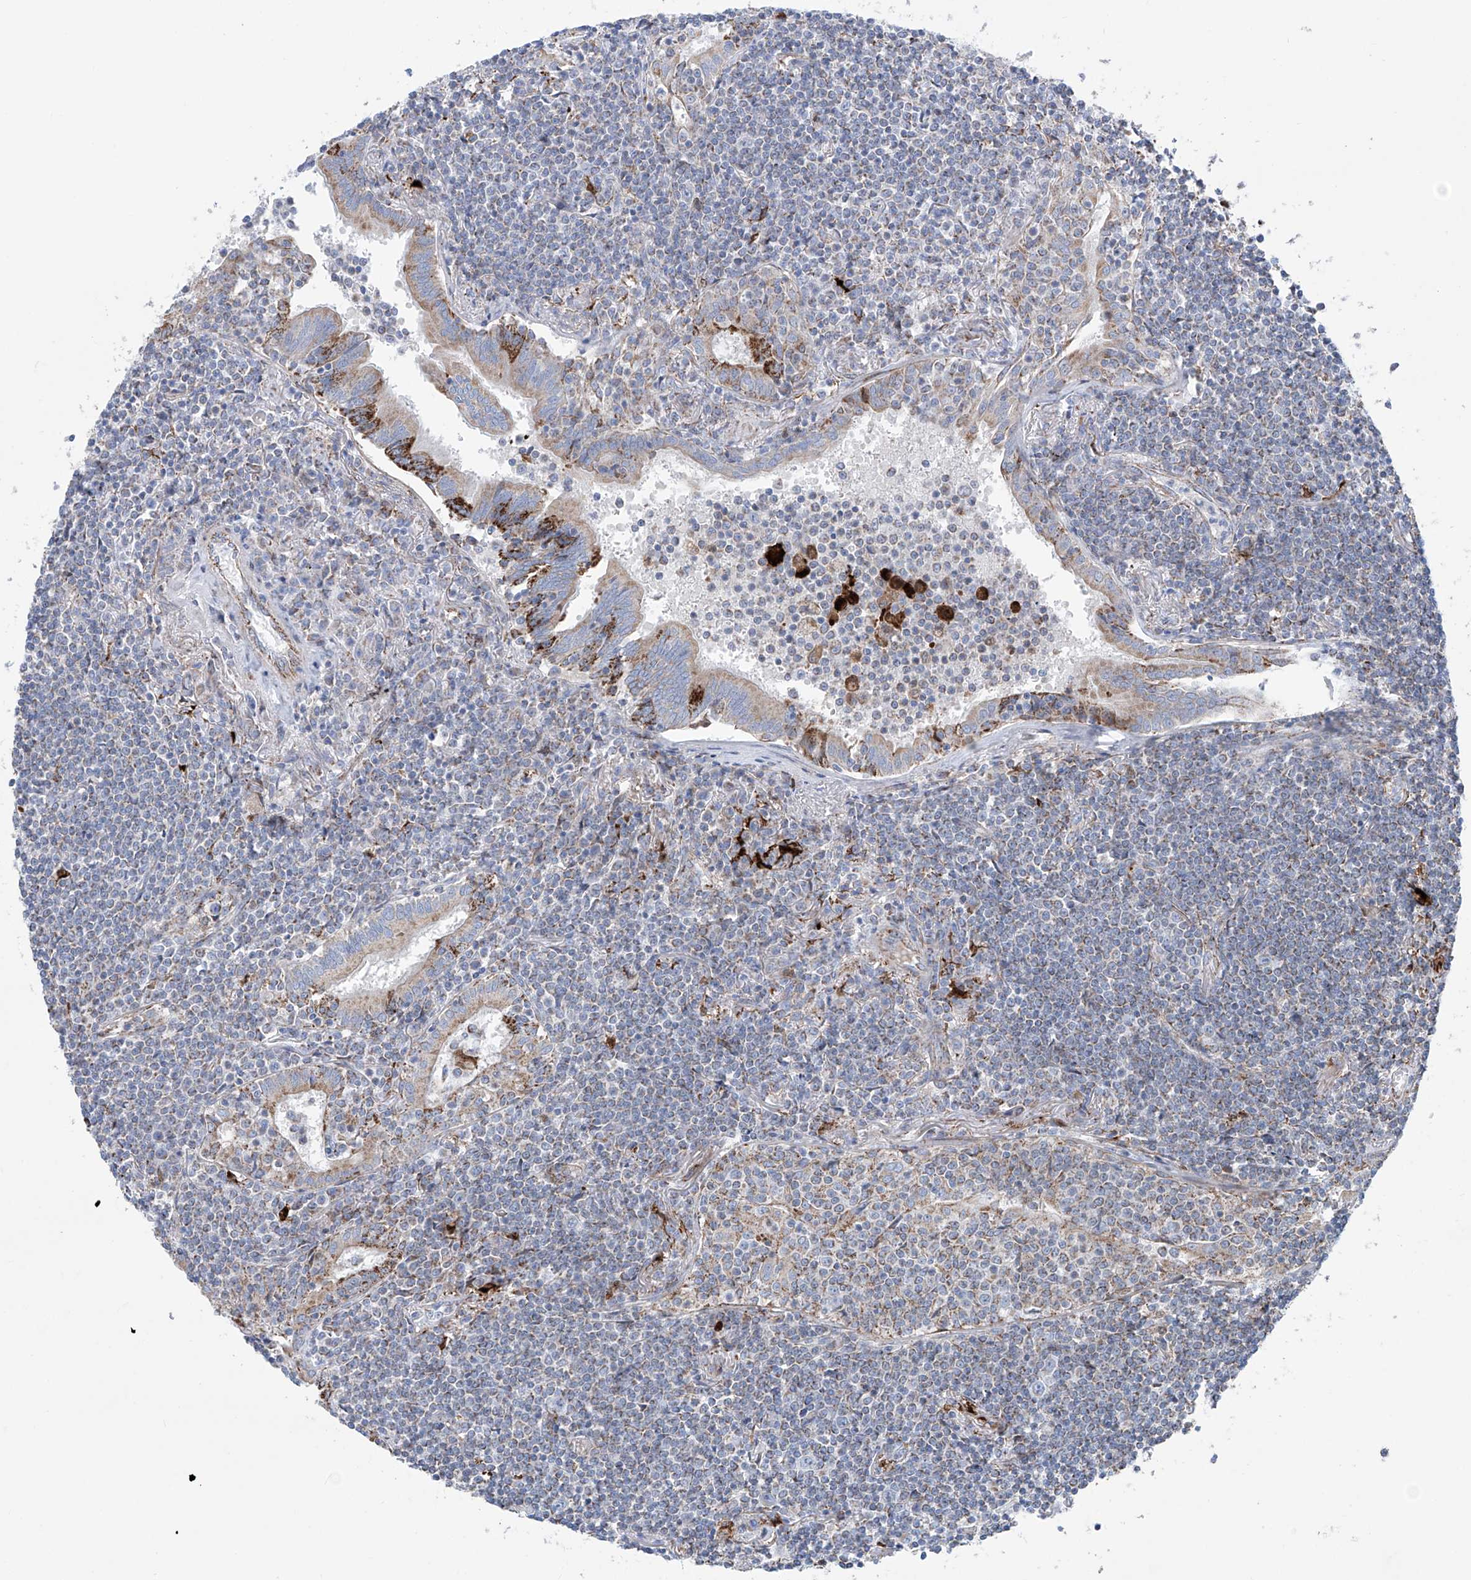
{"staining": {"intensity": "weak", "quantity": "<25%", "location": "cytoplasmic/membranous"}, "tissue": "lymphoma", "cell_type": "Tumor cells", "image_type": "cancer", "snomed": [{"axis": "morphology", "description": "Malignant lymphoma, non-Hodgkin's type, Low grade"}, {"axis": "topography", "description": "Lung"}], "caption": "Malignant lymphoma, non-Hodgkin's type (low-grade) stained for a protein using IHC displays no positivity tumor cells.", "gene": "ALDH6A1", "patient": {"sex": "female", "age": 71}}